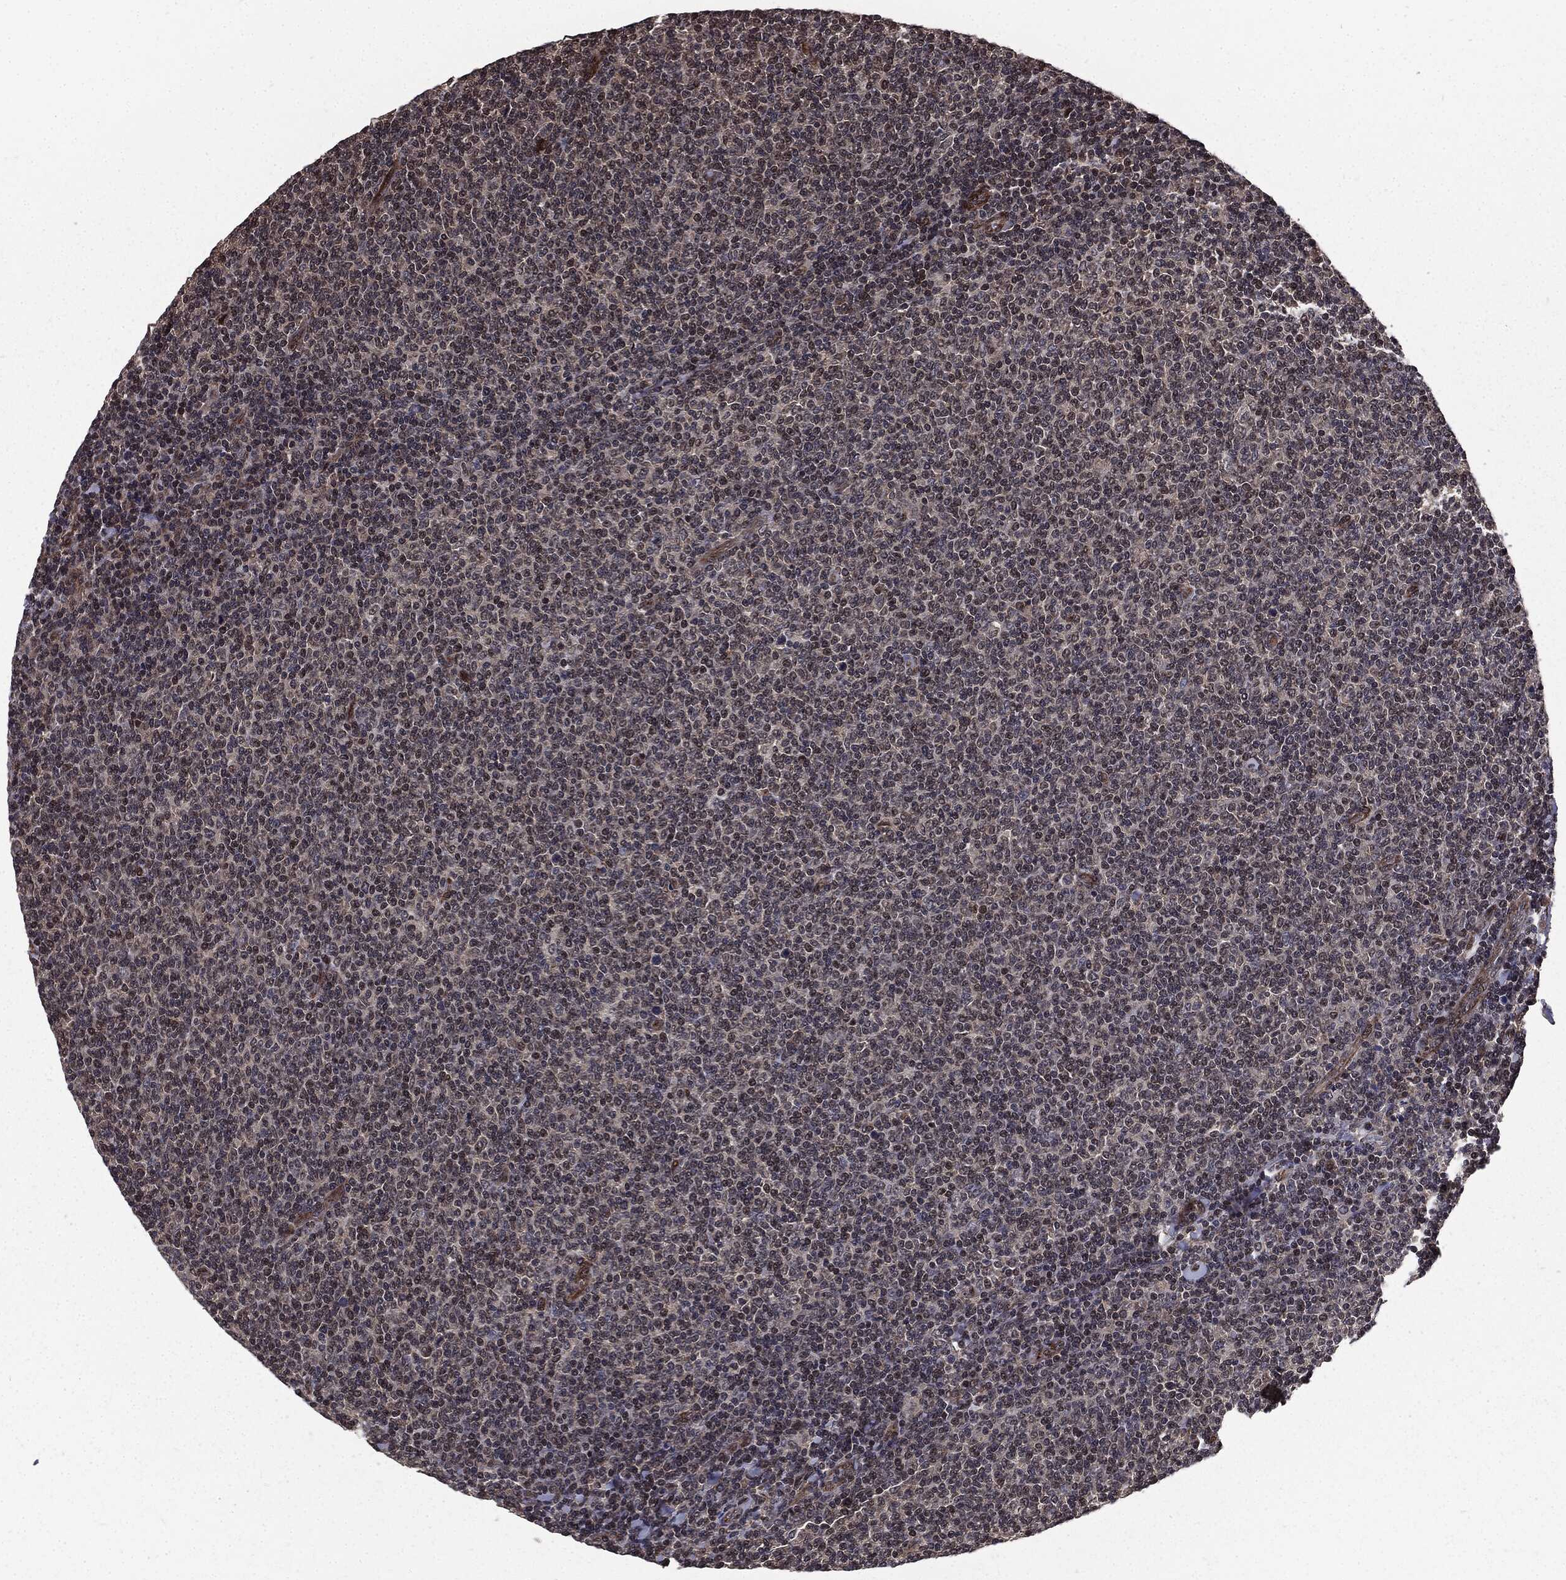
{"staining": {"intensity": "negative", "quantity": "none", "location": "none"}, "tissue": "lymphoma", "cell_type": "Tumor cells", "image_type": "cancer", "snomed": [{"axis": "morphology", "description": "Malignant lymphoma, non-Hodgkin's type, Low grade"}, {"axis": "topography", "description": "Lymph node"}], "caption": "Immunohistochemical staining of human malignant lymphoma, non-Hodgkin's type (low-grade) reveals no significant staining in tumor cells.", "gene": "PTPA", "patient": {"sex": "male", "age": 52}}